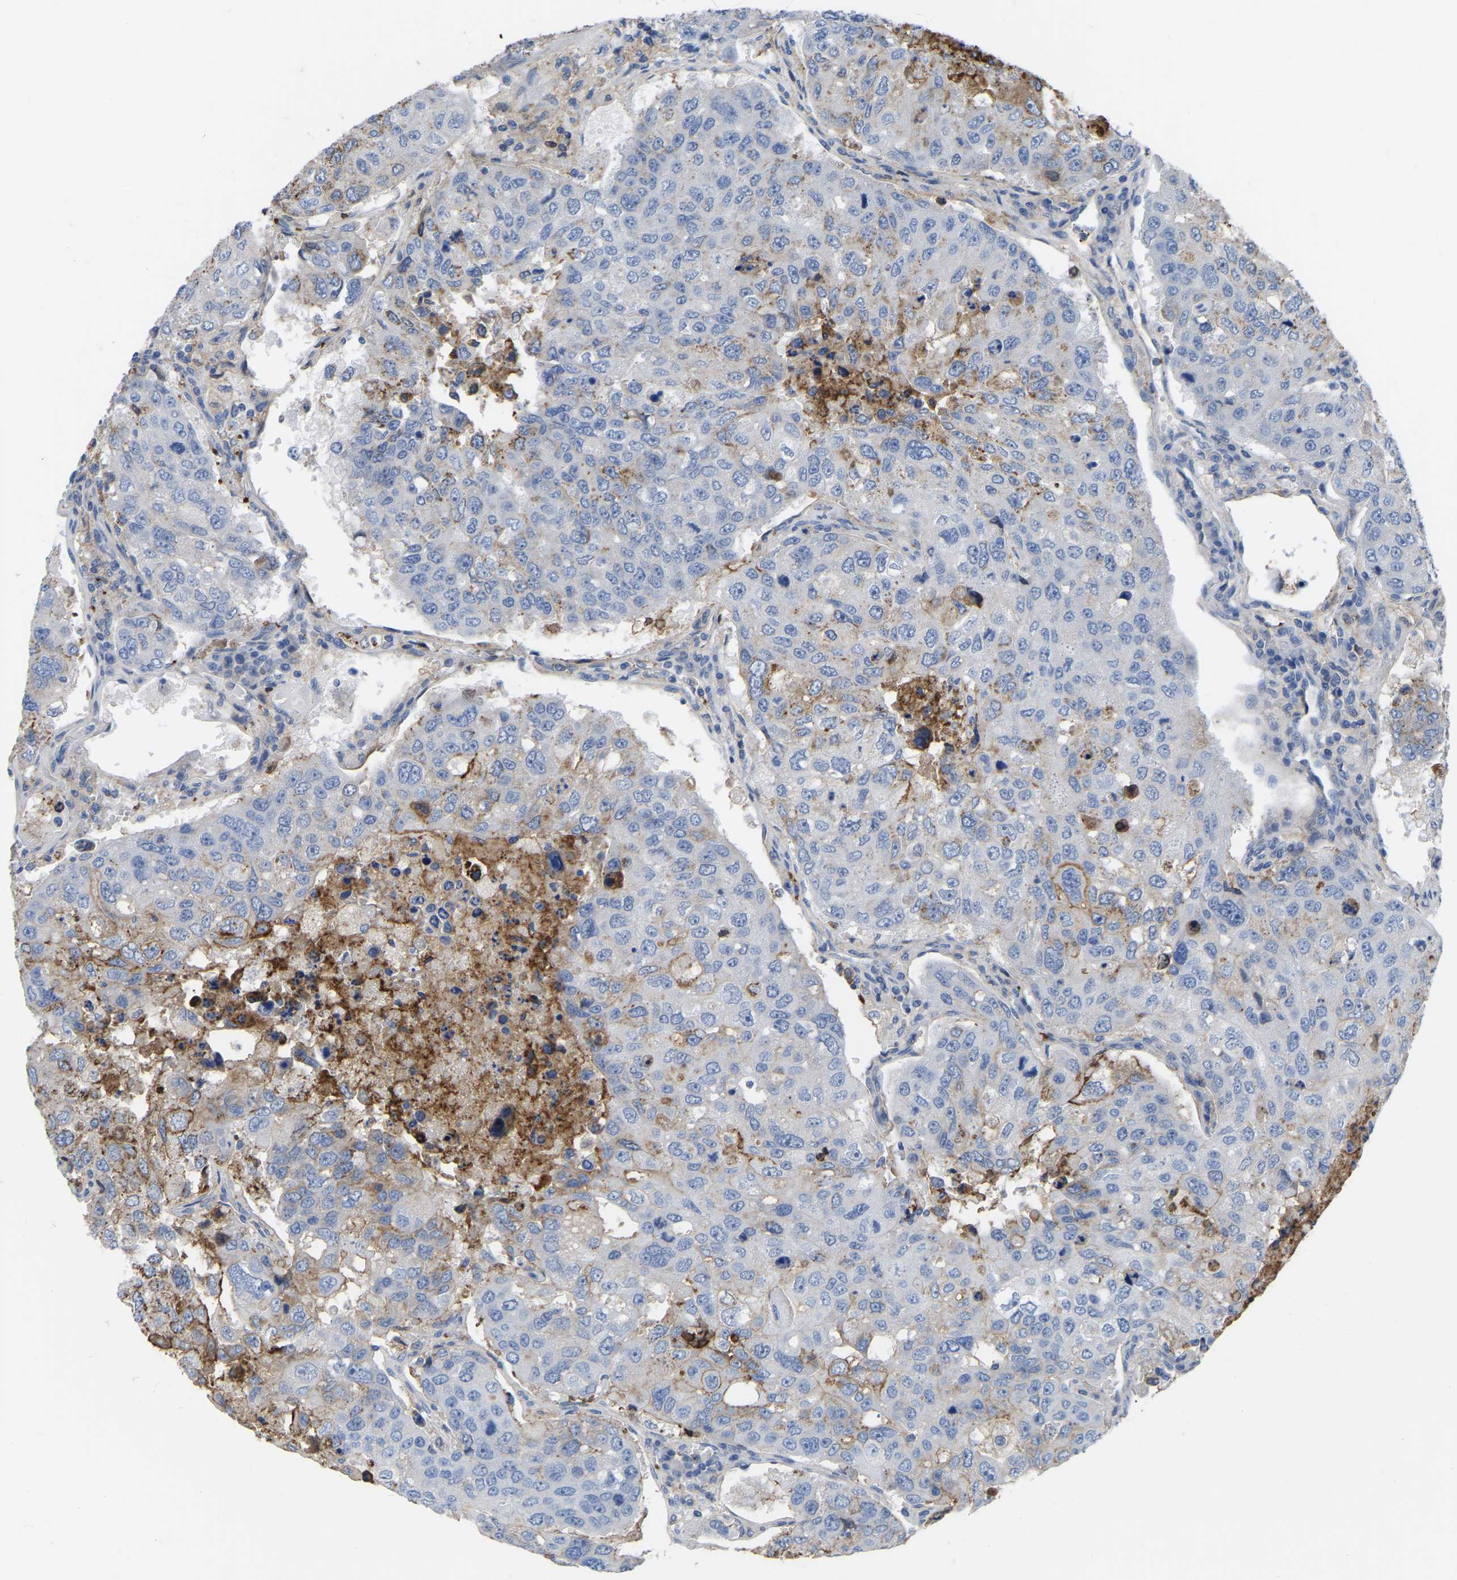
{"staining": {"intensity": "moderate", "quantity": "<25%", "location": "cytoplasmic/membranous"}, "tissue": "urothelial cancer", "cell_type": "Tumor cells", "image_type": "cancer", "snomed": [{"axis": "morphology", "description": "Urothelial carcinoma, High grade"}, {"axis": "topography", "description": "Lymph node"}, {"axis": "topography", "description": "Urinary bladder"}], "caption": "Tumor cells display moderate cytoplasmic/membranous positivity in about <25% of cells in urothelial cancer. (DAB (3,3'-diaminobenzidine) IHC with brightfield microscopy, high magnification).", "gene": "ZNF449", "patient": {"sex": "male", "age": 51}}